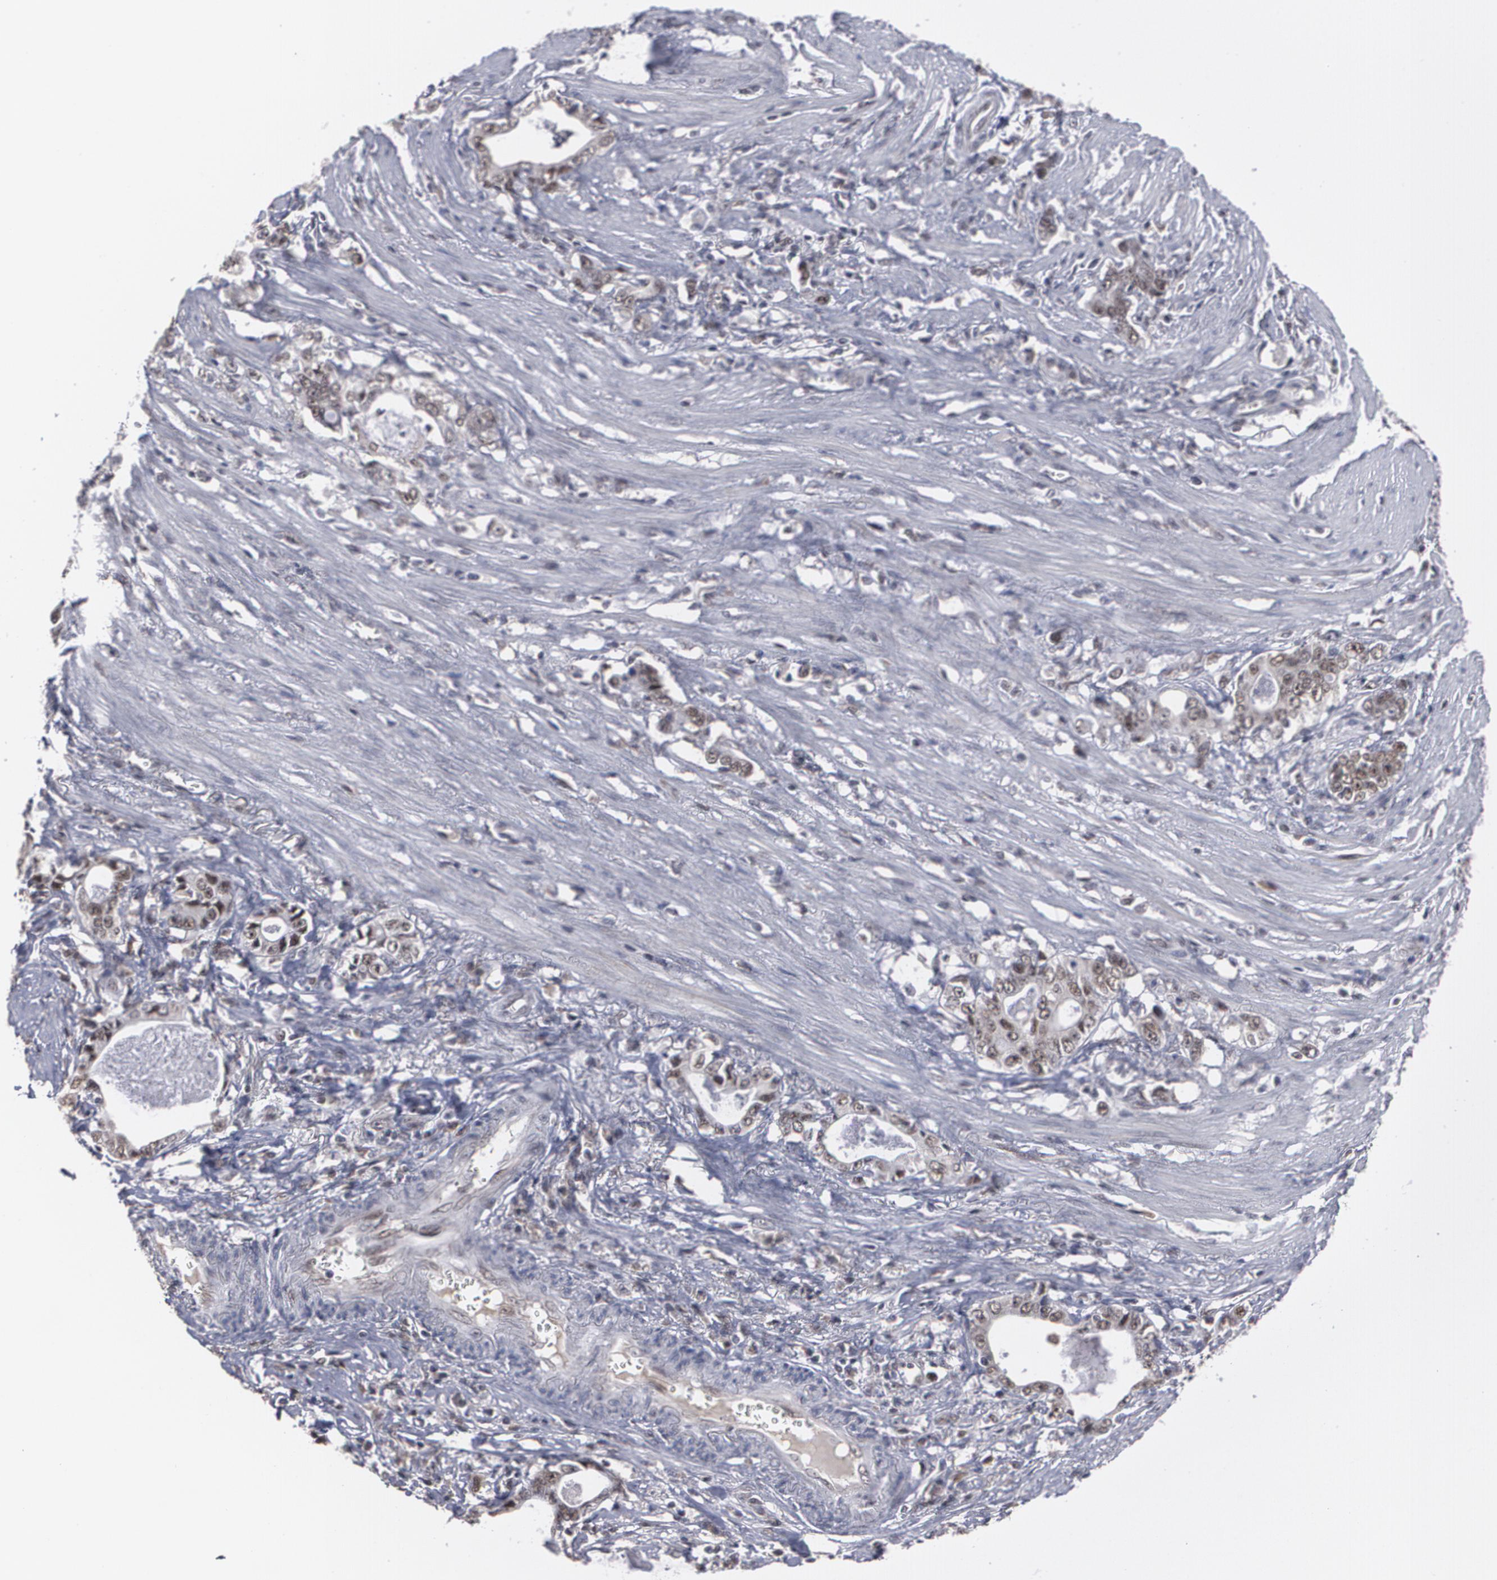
{"staining": {"intensity": "moderate", "quantity": ">75%", "location": "nuclear"}, "tissue": "stomach cancer", "cell_type": "Tumor cells", "image_type": "cancer", "snomed": [{"axis": "morphology", "description": "Adenocarcinoma, NOS"}, {"axis": "topography", "description": "Stomach, lower"}], "caption": "An immunohistochemistry (IHC) photomicrograph of tumor tissue is shown. Protein staining in brown highlights moderate nuclear positivity in stomach cancer within tumor cells.", "gene": "INTS6", "patient": {"sex": "female", "age": 72}}